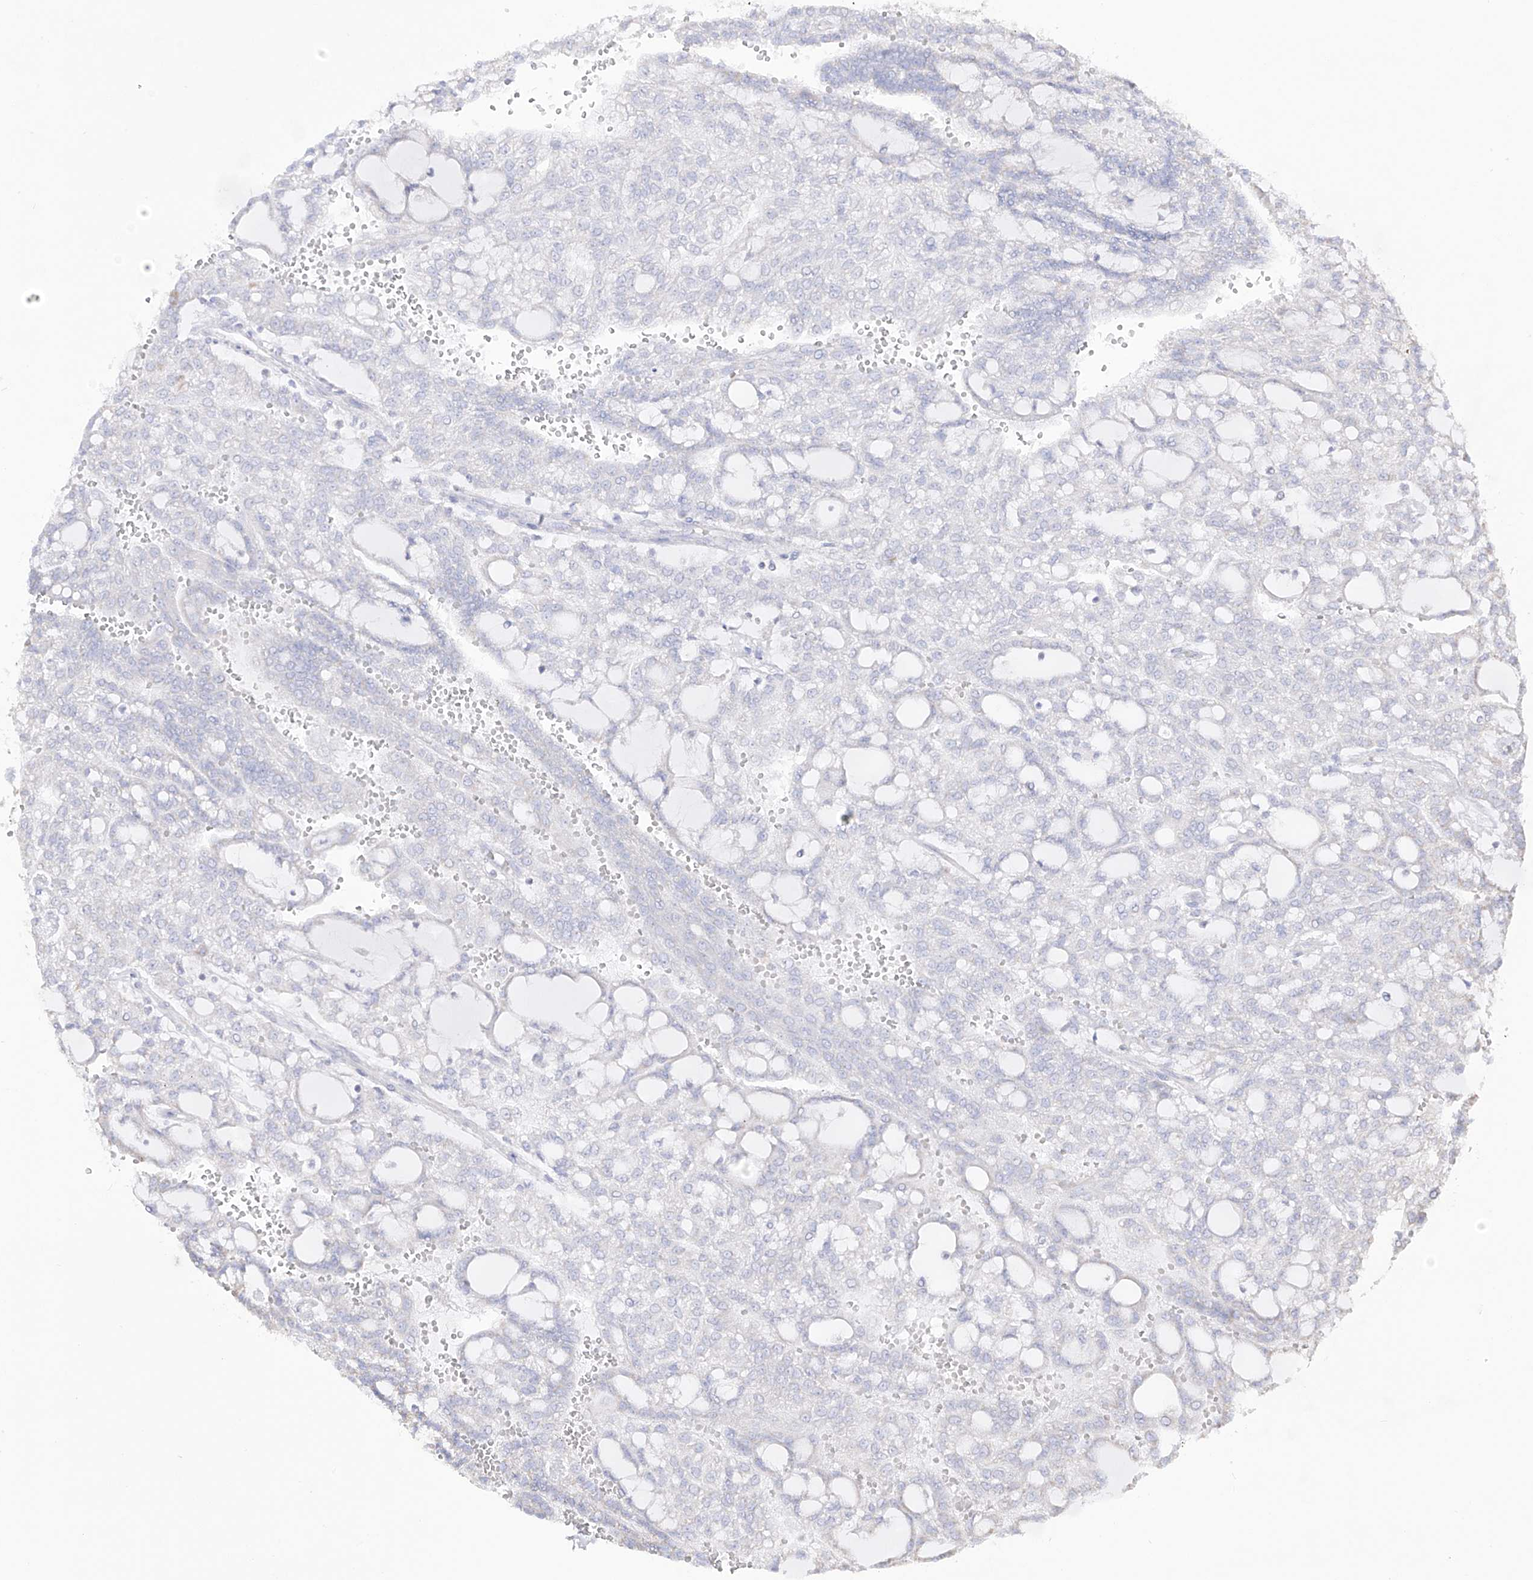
{"staining": {"intensity": "negative", "quantity": "none", "location": "none"}, "tissue": "renal cancer", "cell_type": "Tumor cells", "image_type": "cancer", "snomed": [{"axis": "morphology", "description": "Adenocarcinoma, NOS"}, {"axis": "topography", "description": "Kidney"}], "caption": "Renal cancer was stained to show a protein in brown. There is no significant positivity in tumor cells.", "gene": "RCHY1", "patient": {"sex": "male", "age": 63}}